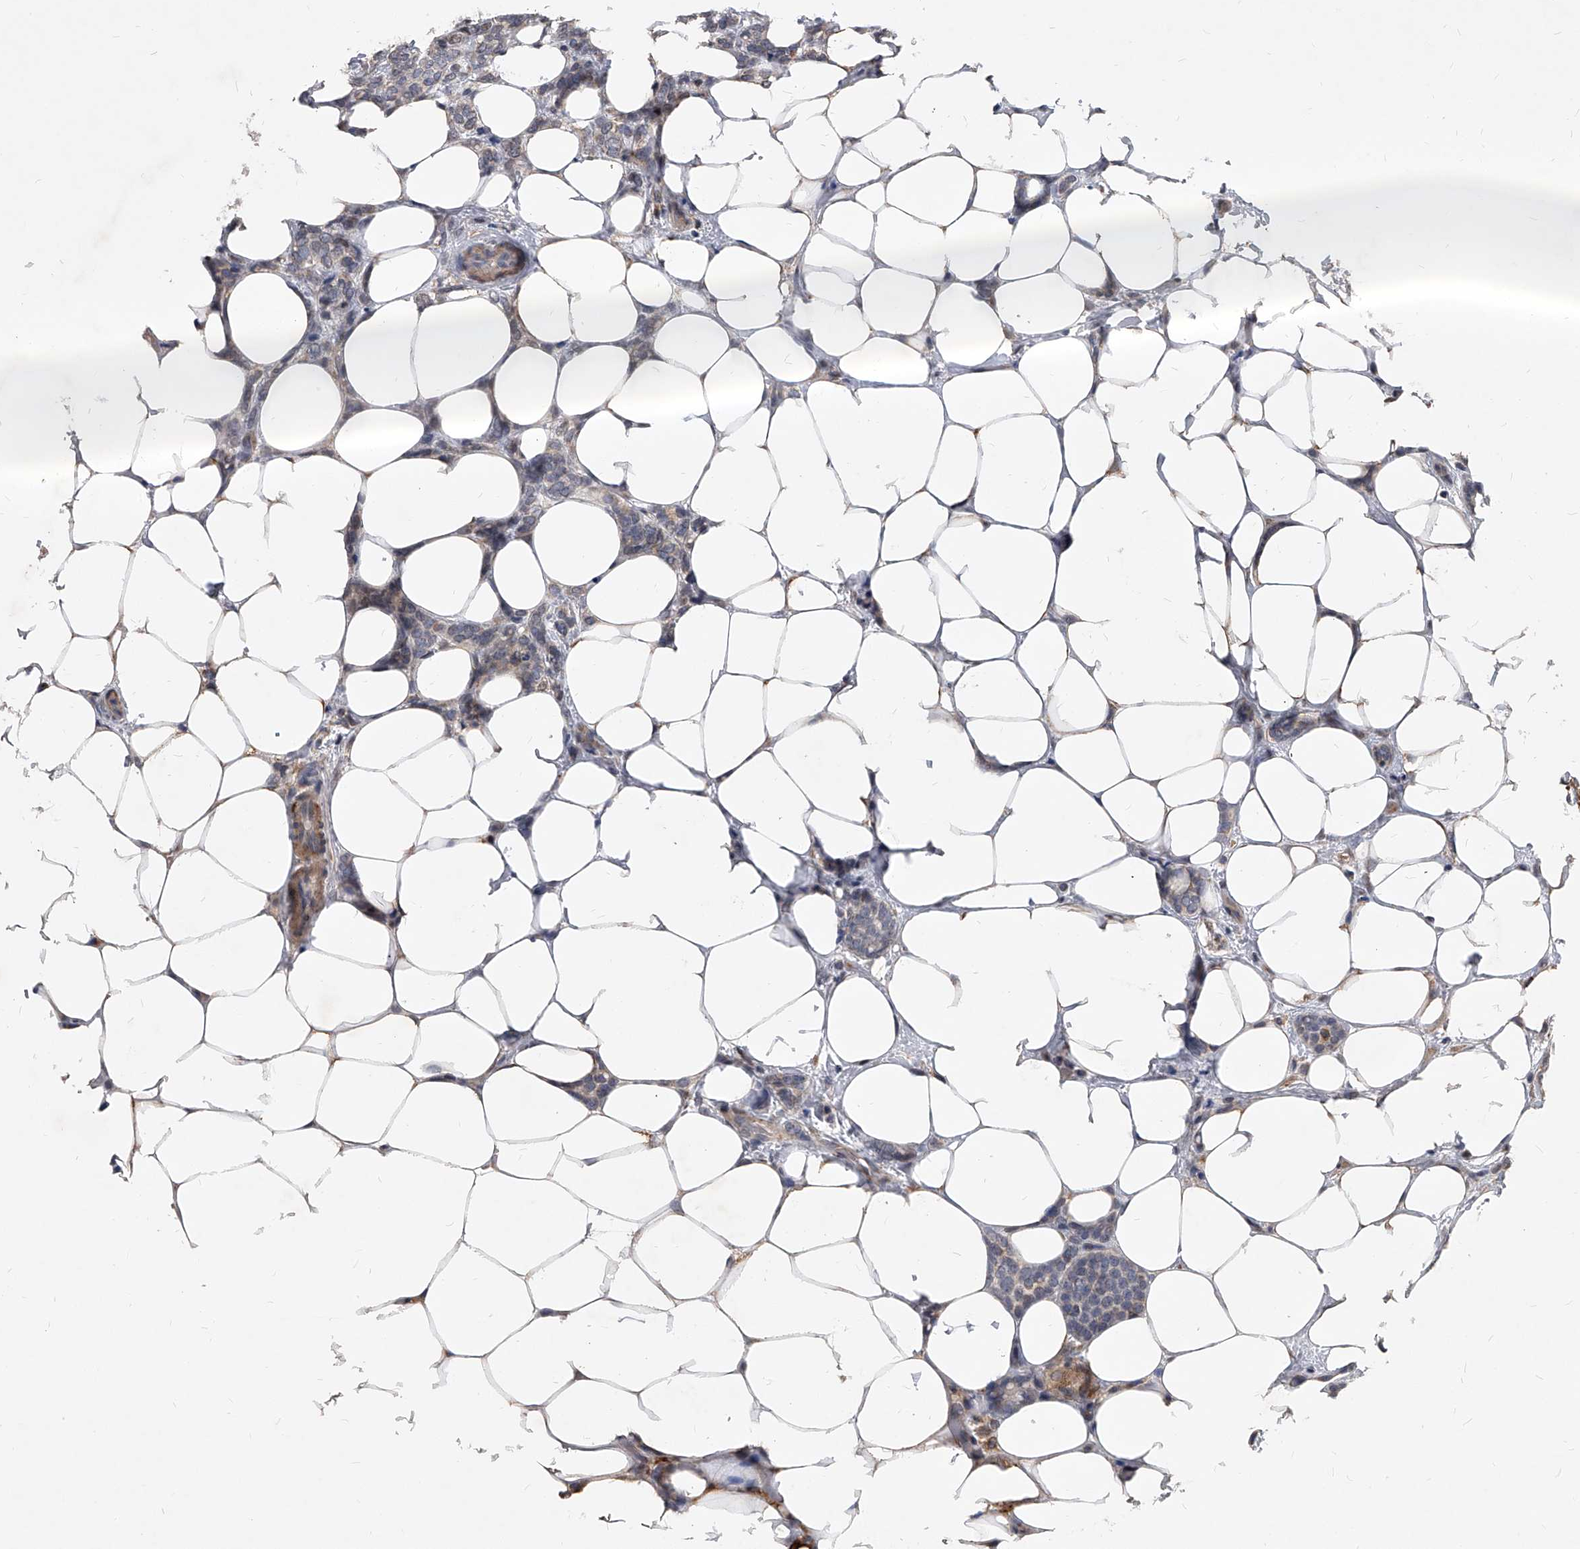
{"staining": {"intensity": "weak", "quantity": "<25%", "location": "cytoplasmic/membranous"}, "tissue": "breast cancer", "cell_type": "Tumor cells", "image_type": "cancer", "snomed": [{"axis": "morphology", "description": "Lobular carcinoma"}, {"axis": "topography", "description": "Breast"}], "caption": "High power microscopy histopathology image of an IHC photomicrograph of breast lobular carcinoma, revealing no significant positivity in tumor cells.", "gene": "SOBP", "patient": {"sex": "female", "age": 50}}